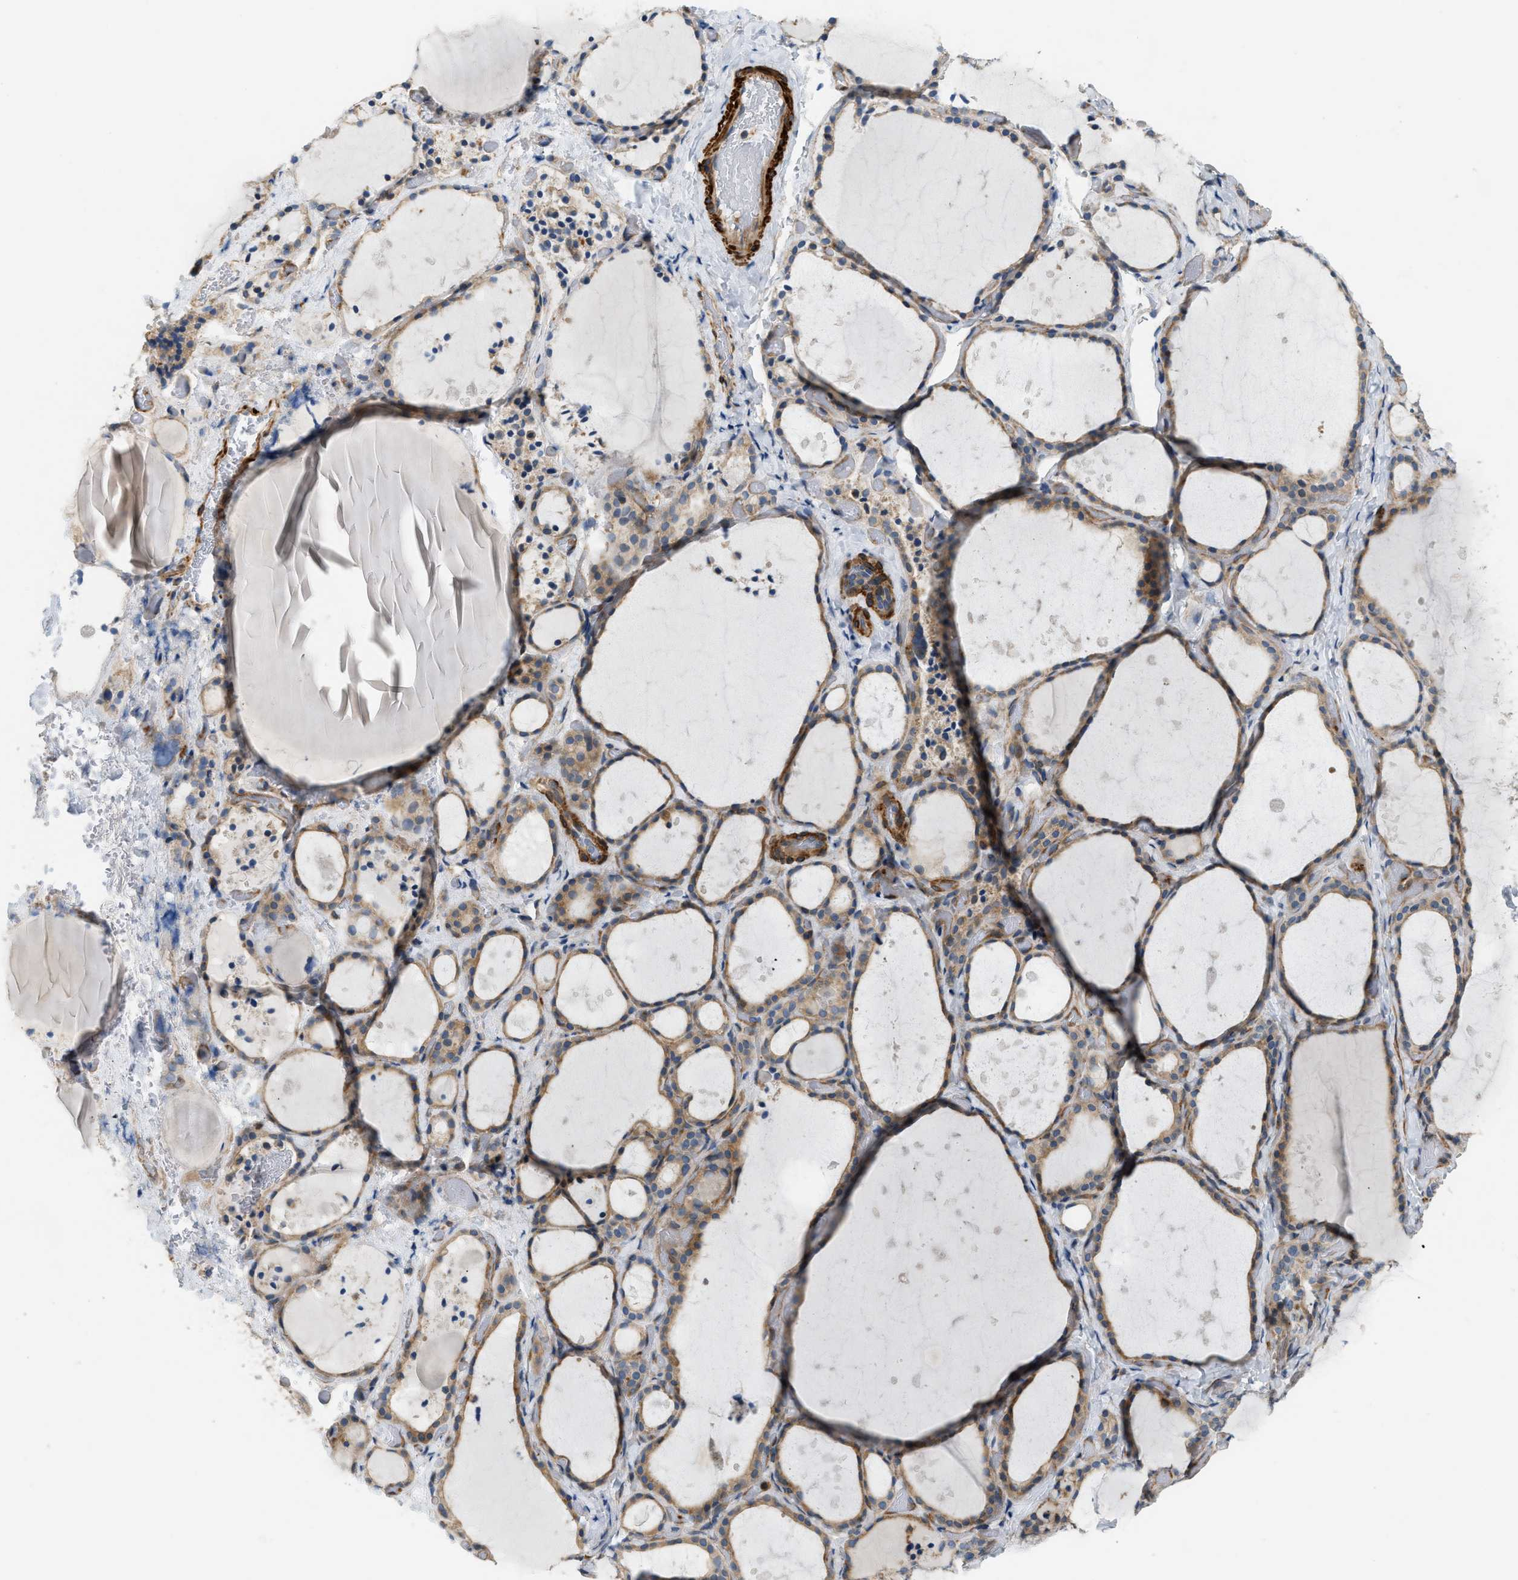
{"staining": {"intensity": "moderate", "quantity": ">75%", "location": "cytoplasmic/membranous"}, "tissue": "thyroid gland", "cell_type": "Glandular cells", "image_type": "normal", "snomed": [{"axis": "morphology", "description": "Normal tissue, NOS"}, {"axis": "topography", "description": "Thyroid gland"}], "caption": "The histopathology image exhibits immunohistochemical staining of benign thyroid gland. There is moderate cytoplasmic/membranous staining is seen in about >75% of glandular cells. Nuclei are stained in blue.", "gene": "BTN3A2", "patient": {"sex": "female", "age": 44}}